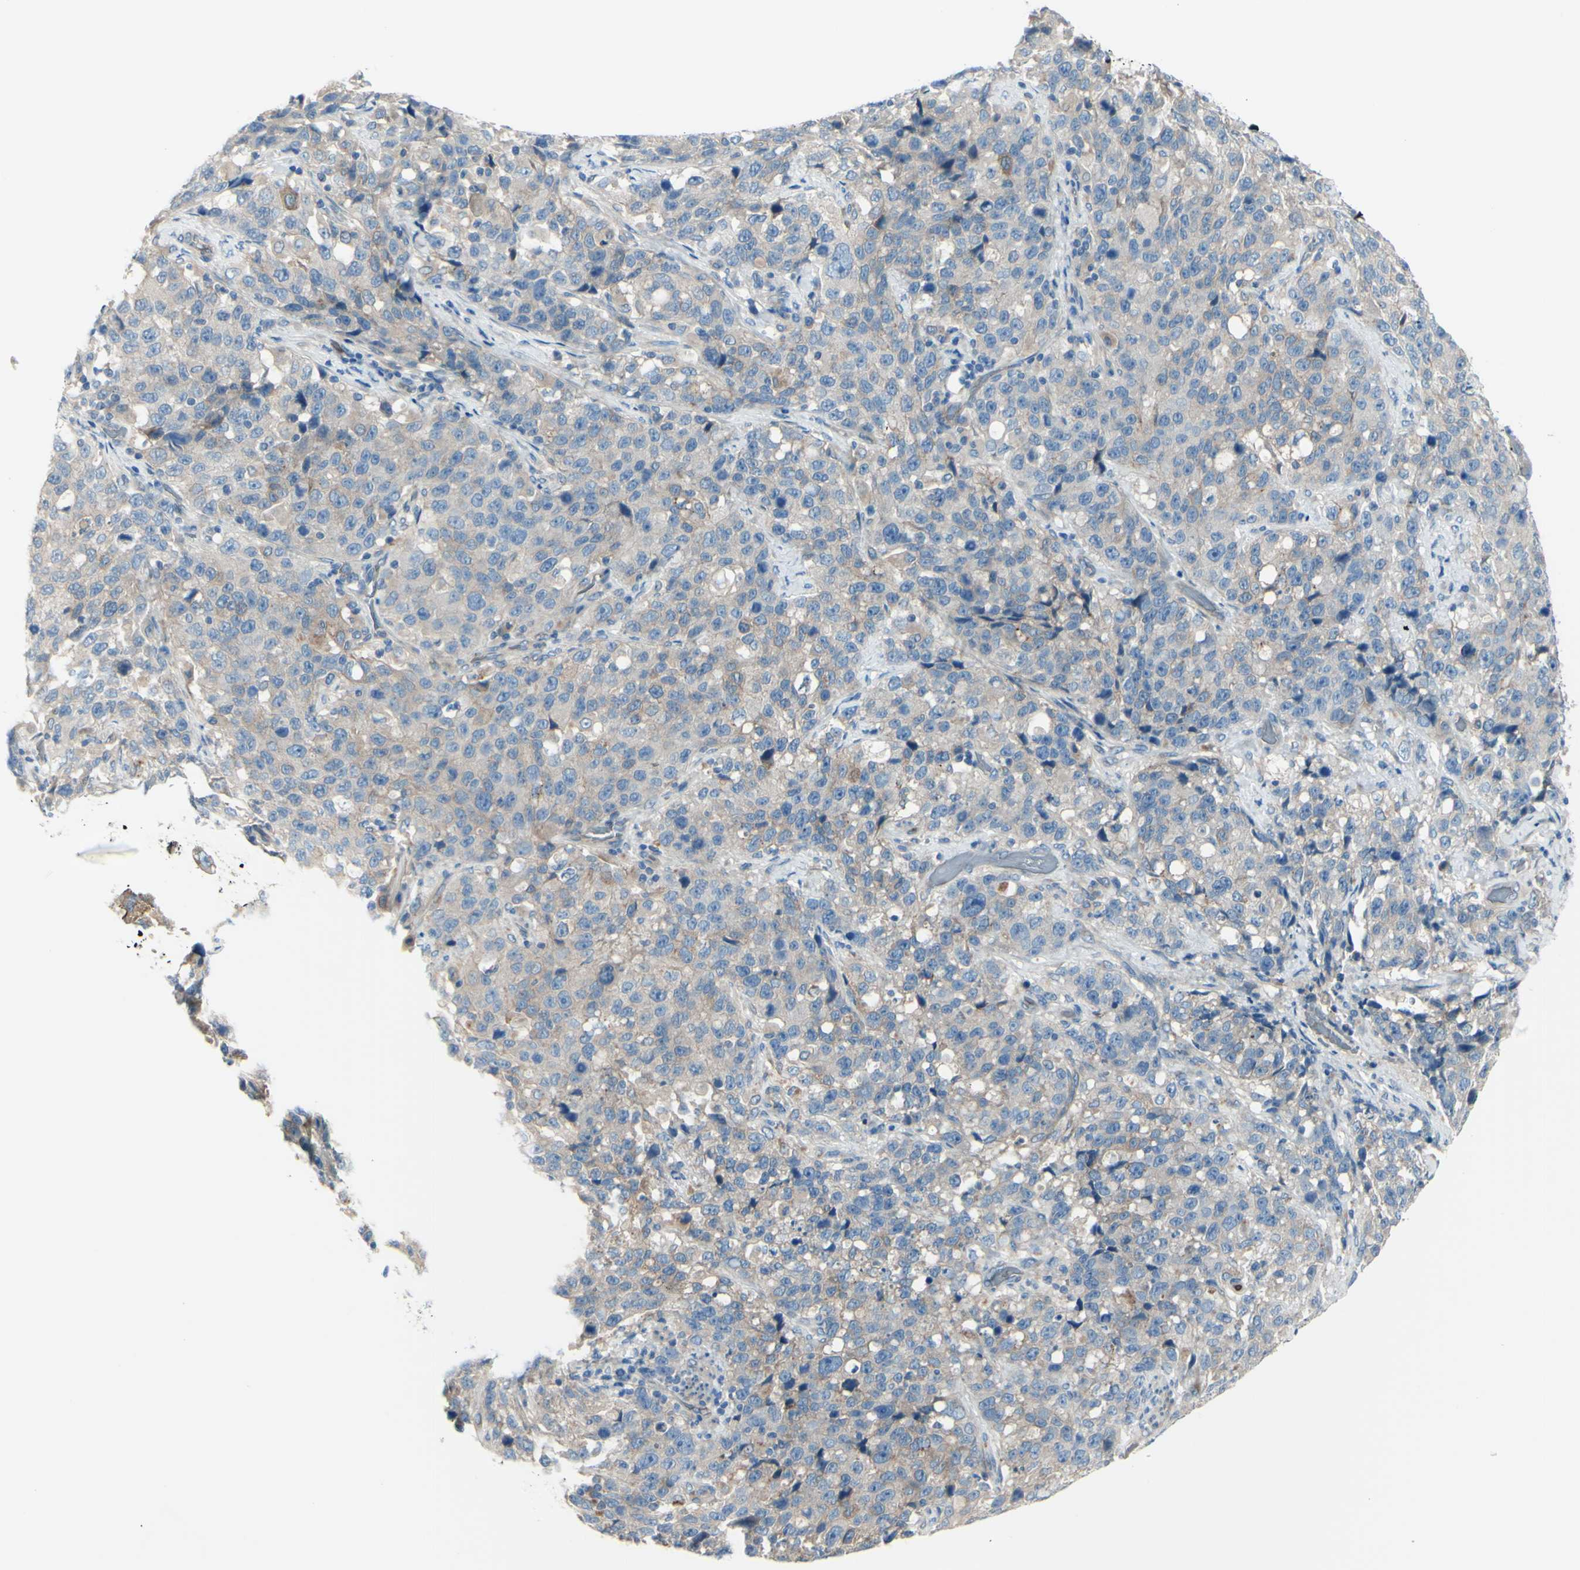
{"staining": {"intensity": "weak", "quantity": ">75%", "location": "cytoplasmic/membranous"}, "tissue": "stomach cancer", "cell_type": "Tumor cells", "image_type": "cancer", "snomed": [{"axis": "morphology", "description": "Normal tissue, NOS"}, {"axis": "morphology", "description": "Adenocarcinoma, NOS"}, {"axis": "topography", "description": "Stomach"}], "caption": "A brown stain highlights weak cytoplasmic/membranous staining of a protein in human stomach cancer (adenocarcinoma) tumor cells.", "gene": "PCDHGA2", "patient": {"sex": "male", "age": 48}}